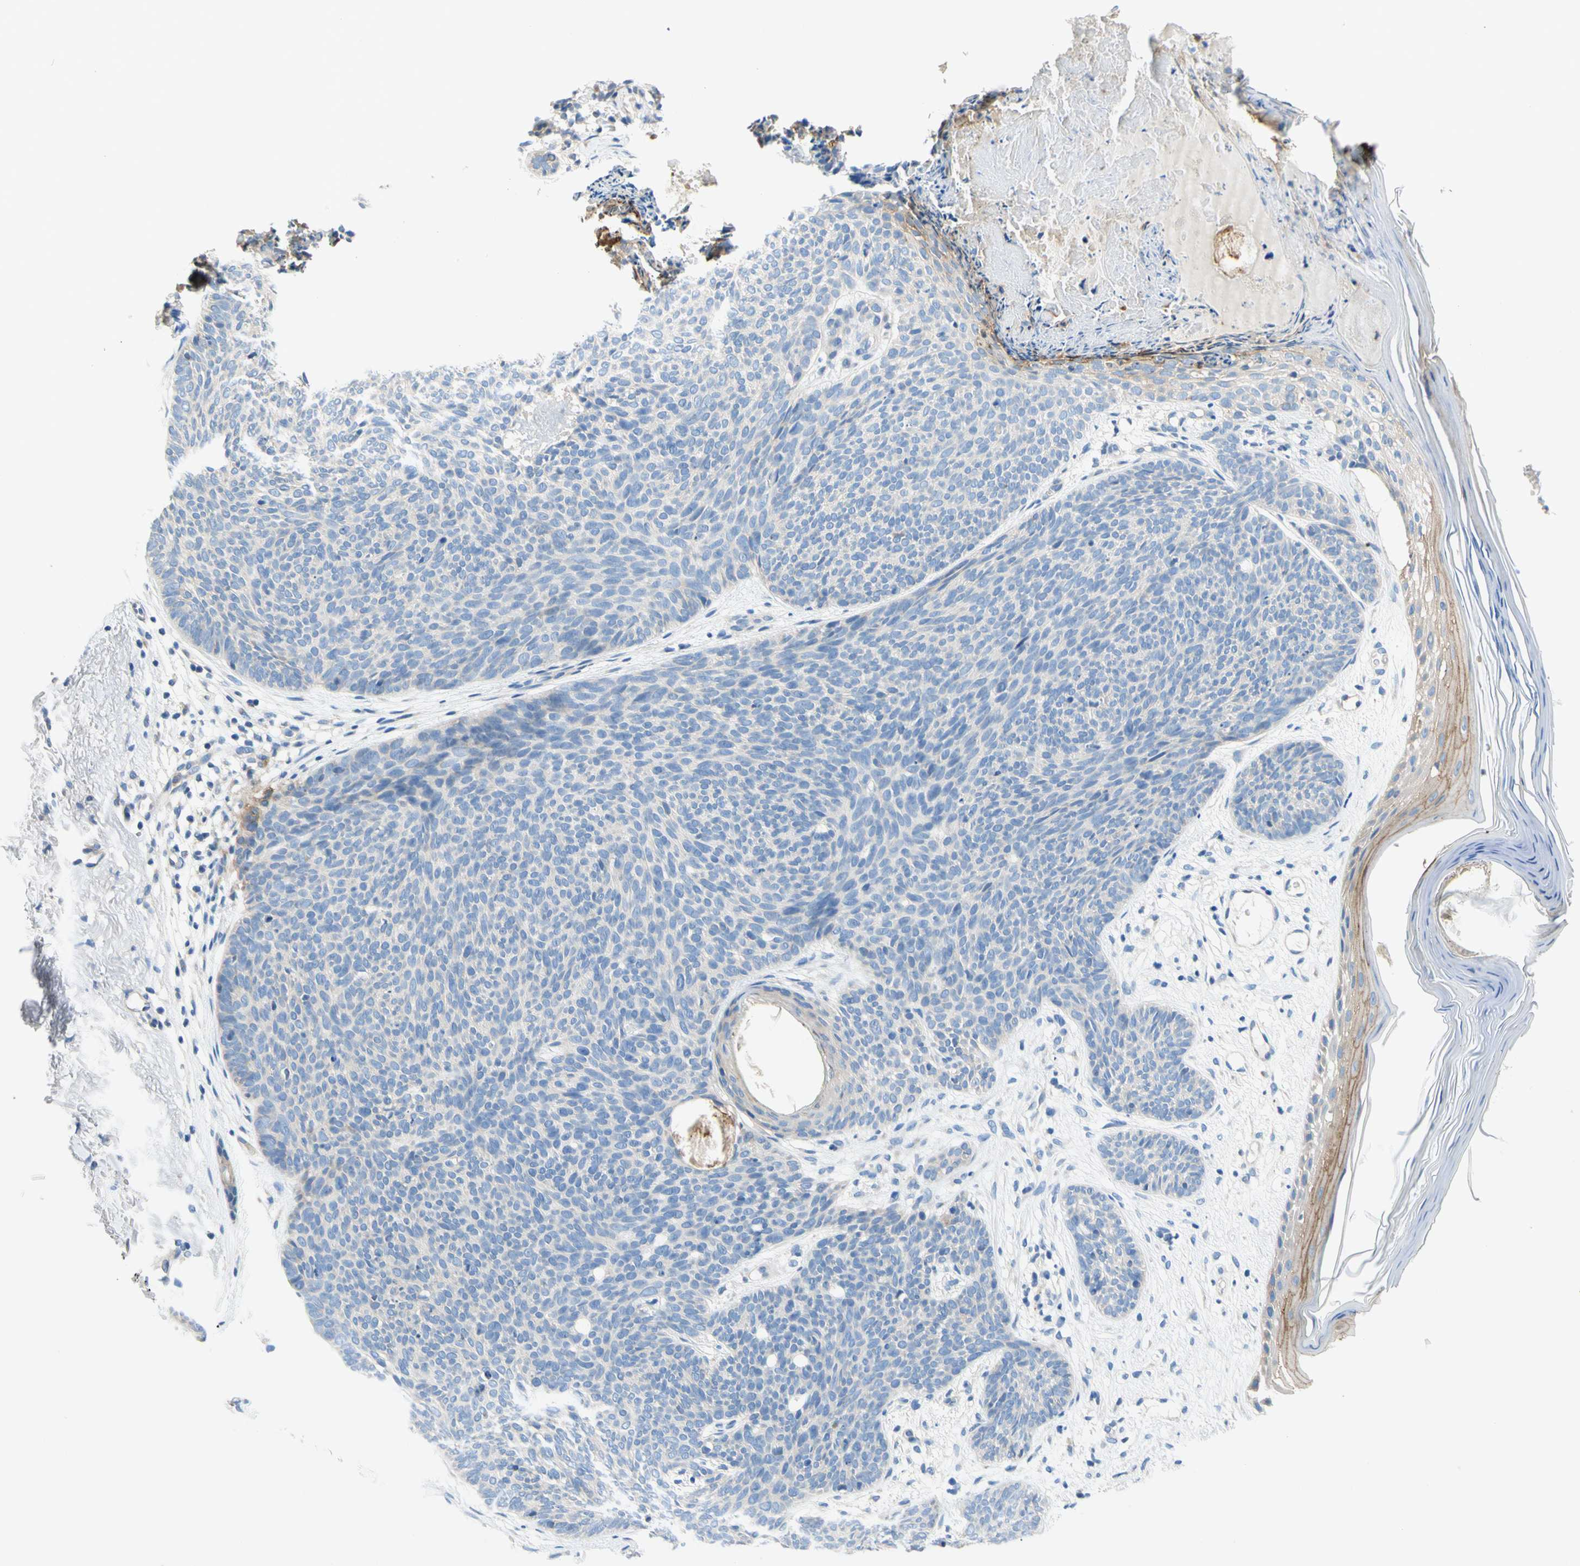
{"staining": {"intensity": "negative", "quantity": "none", "location": "none"}, "tissue": "skin cancer", "cell_type": "Tumor cells", "image_type": "cancer", "snomed": [{"axis": "morphology", "description": "Normal tissue, NOS"}, {"axis": "morphology", "description": "Basal cell carcinoma"}, {"axis": "topography", "description": "Skin"}], "caption": "Histopathology image shows no protein positivity in tumor cells of skin cancer tissue.", "gene": "F3", "patient": {"sex": "female", "age": 70}}